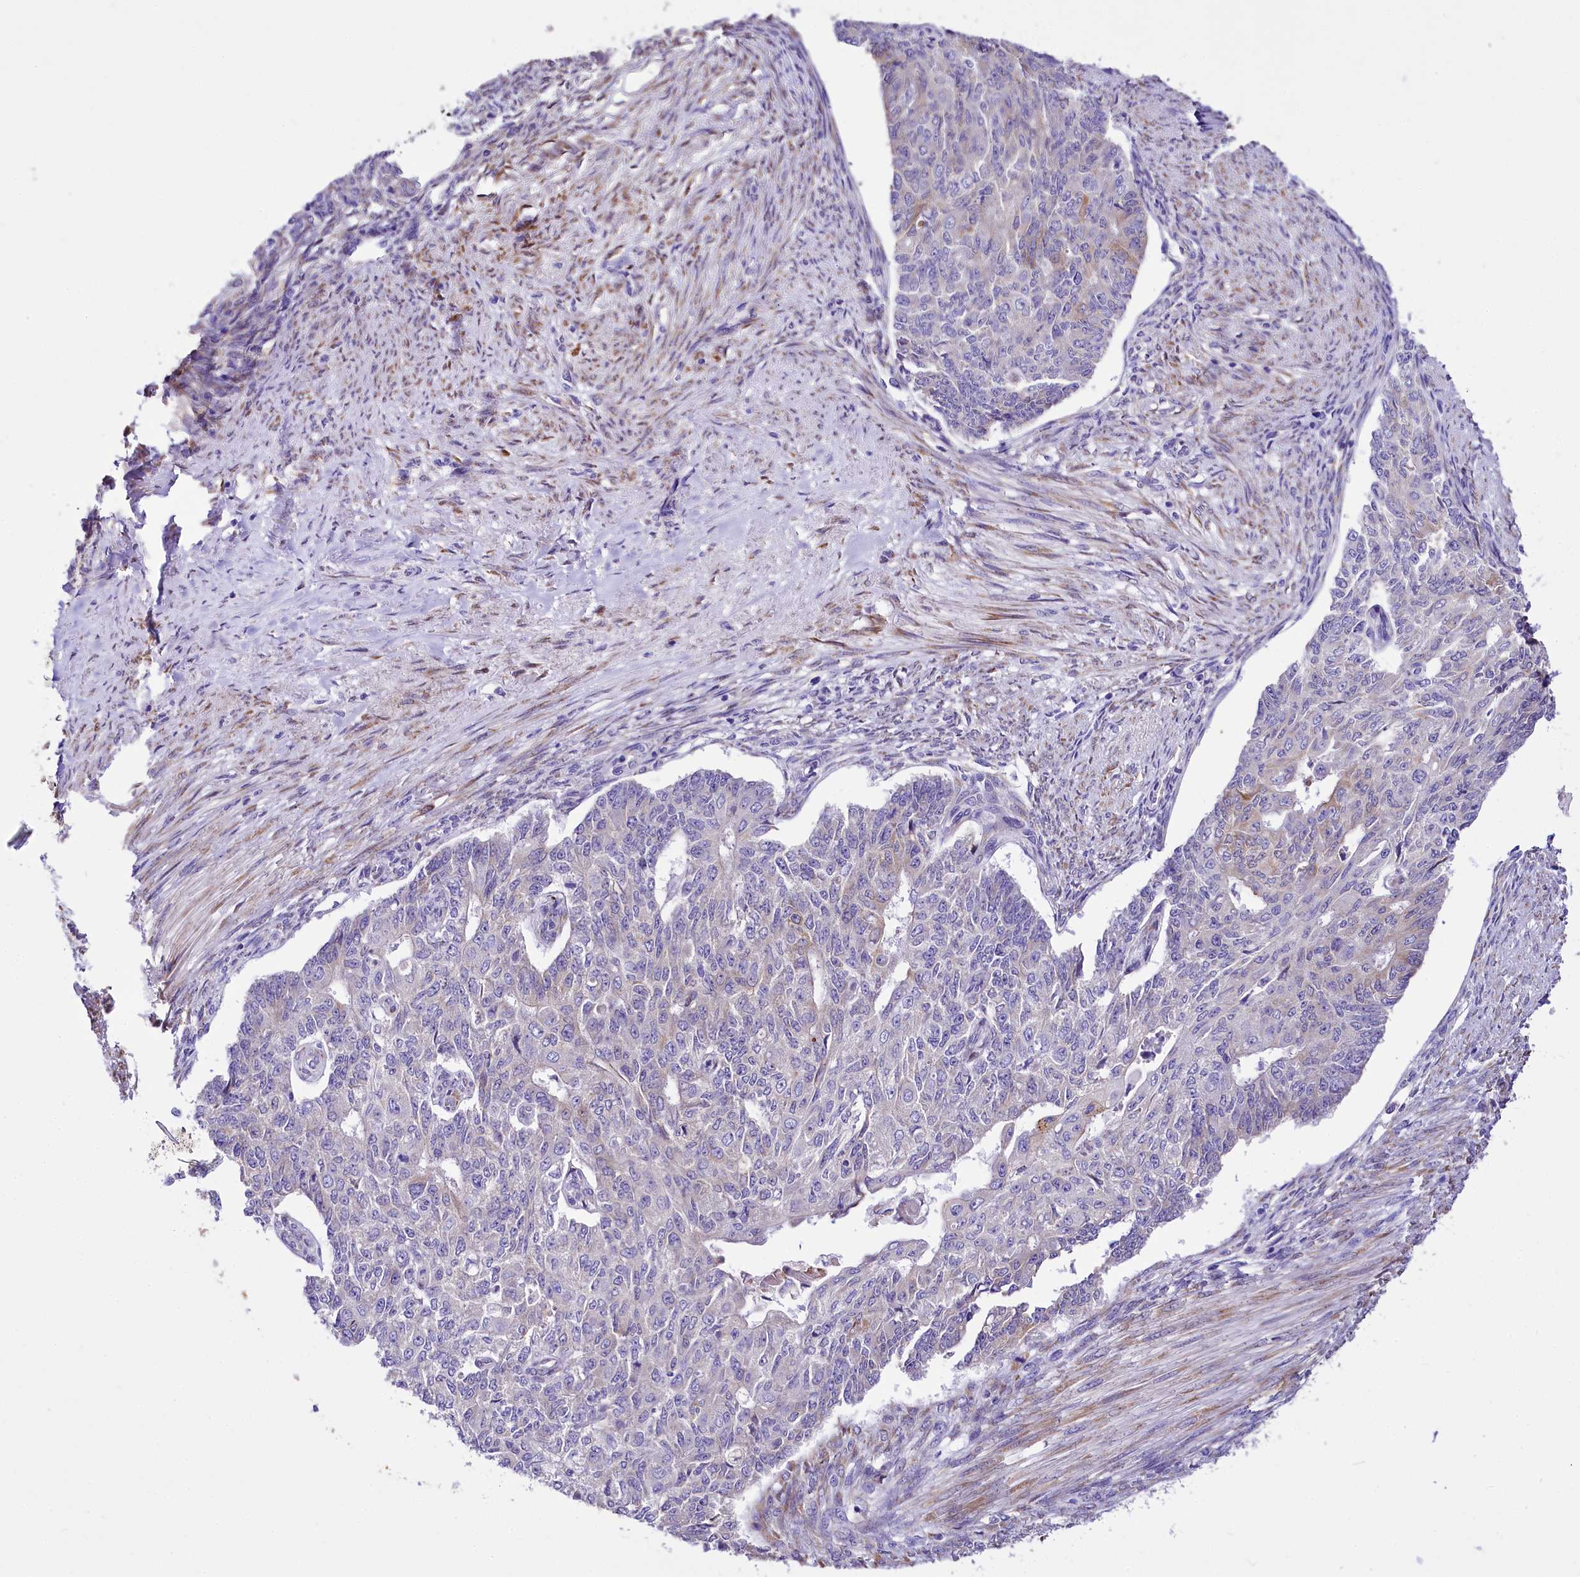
{"staining": {"intensity": "negative", "quantity": "none", "location": "none"}, "tissue": "endometrial cancer", "cell_type": "Tumor cells", "image_type": "cancer", "snomed": [{"axis": "morphology", "description": "Adenocarcinoma, NOS"}, {"axis": "topography", "description": "Endometrium"}], "caption": "Image shows no significant protein positivity in tumor cells of endometrial cancer.", "gene": "A2ML1", "patient": {"sex": "female", "age": 32}}